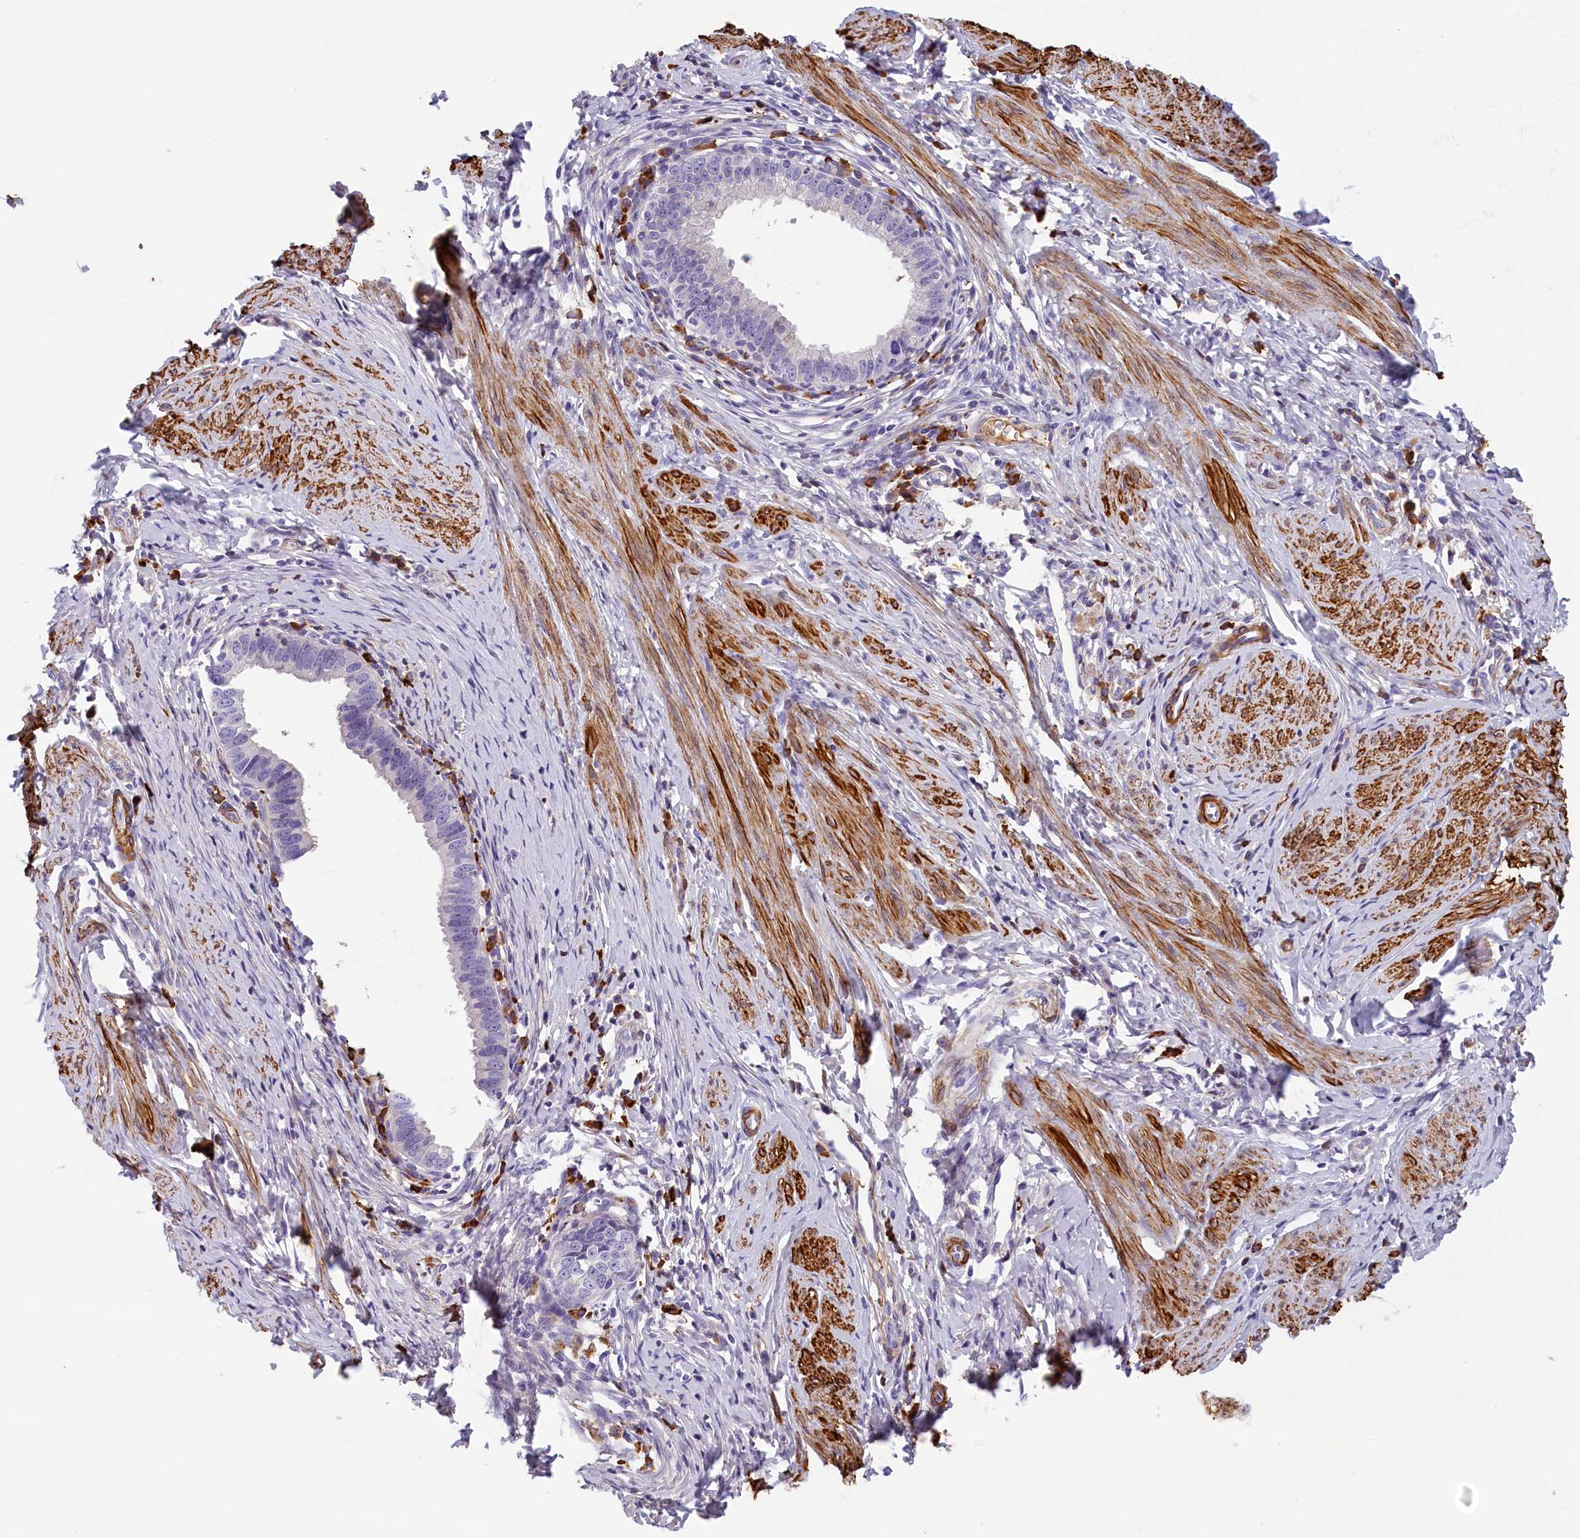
{"staining": {"intensity": "negative", "quantity": "none", "location": "none"}, "tissue": "cervical cancer", "cell_type": "Tumor cells", "image_type": "cancer", "snomed": [{"axis": "morphology", "description": "Adenocarcinoma, NOS"}, {"axis": "topography", "description": "Cervix"}], "caption": "Immunohistochemistry (IHC) micrograph of neoplastic tissue: human cervical adenocarcinoma stained with DAB displays no significant protein staining in tumor cells.", "gene": "BCL2L13", "patient": {"sex": "female", "age": 36}}